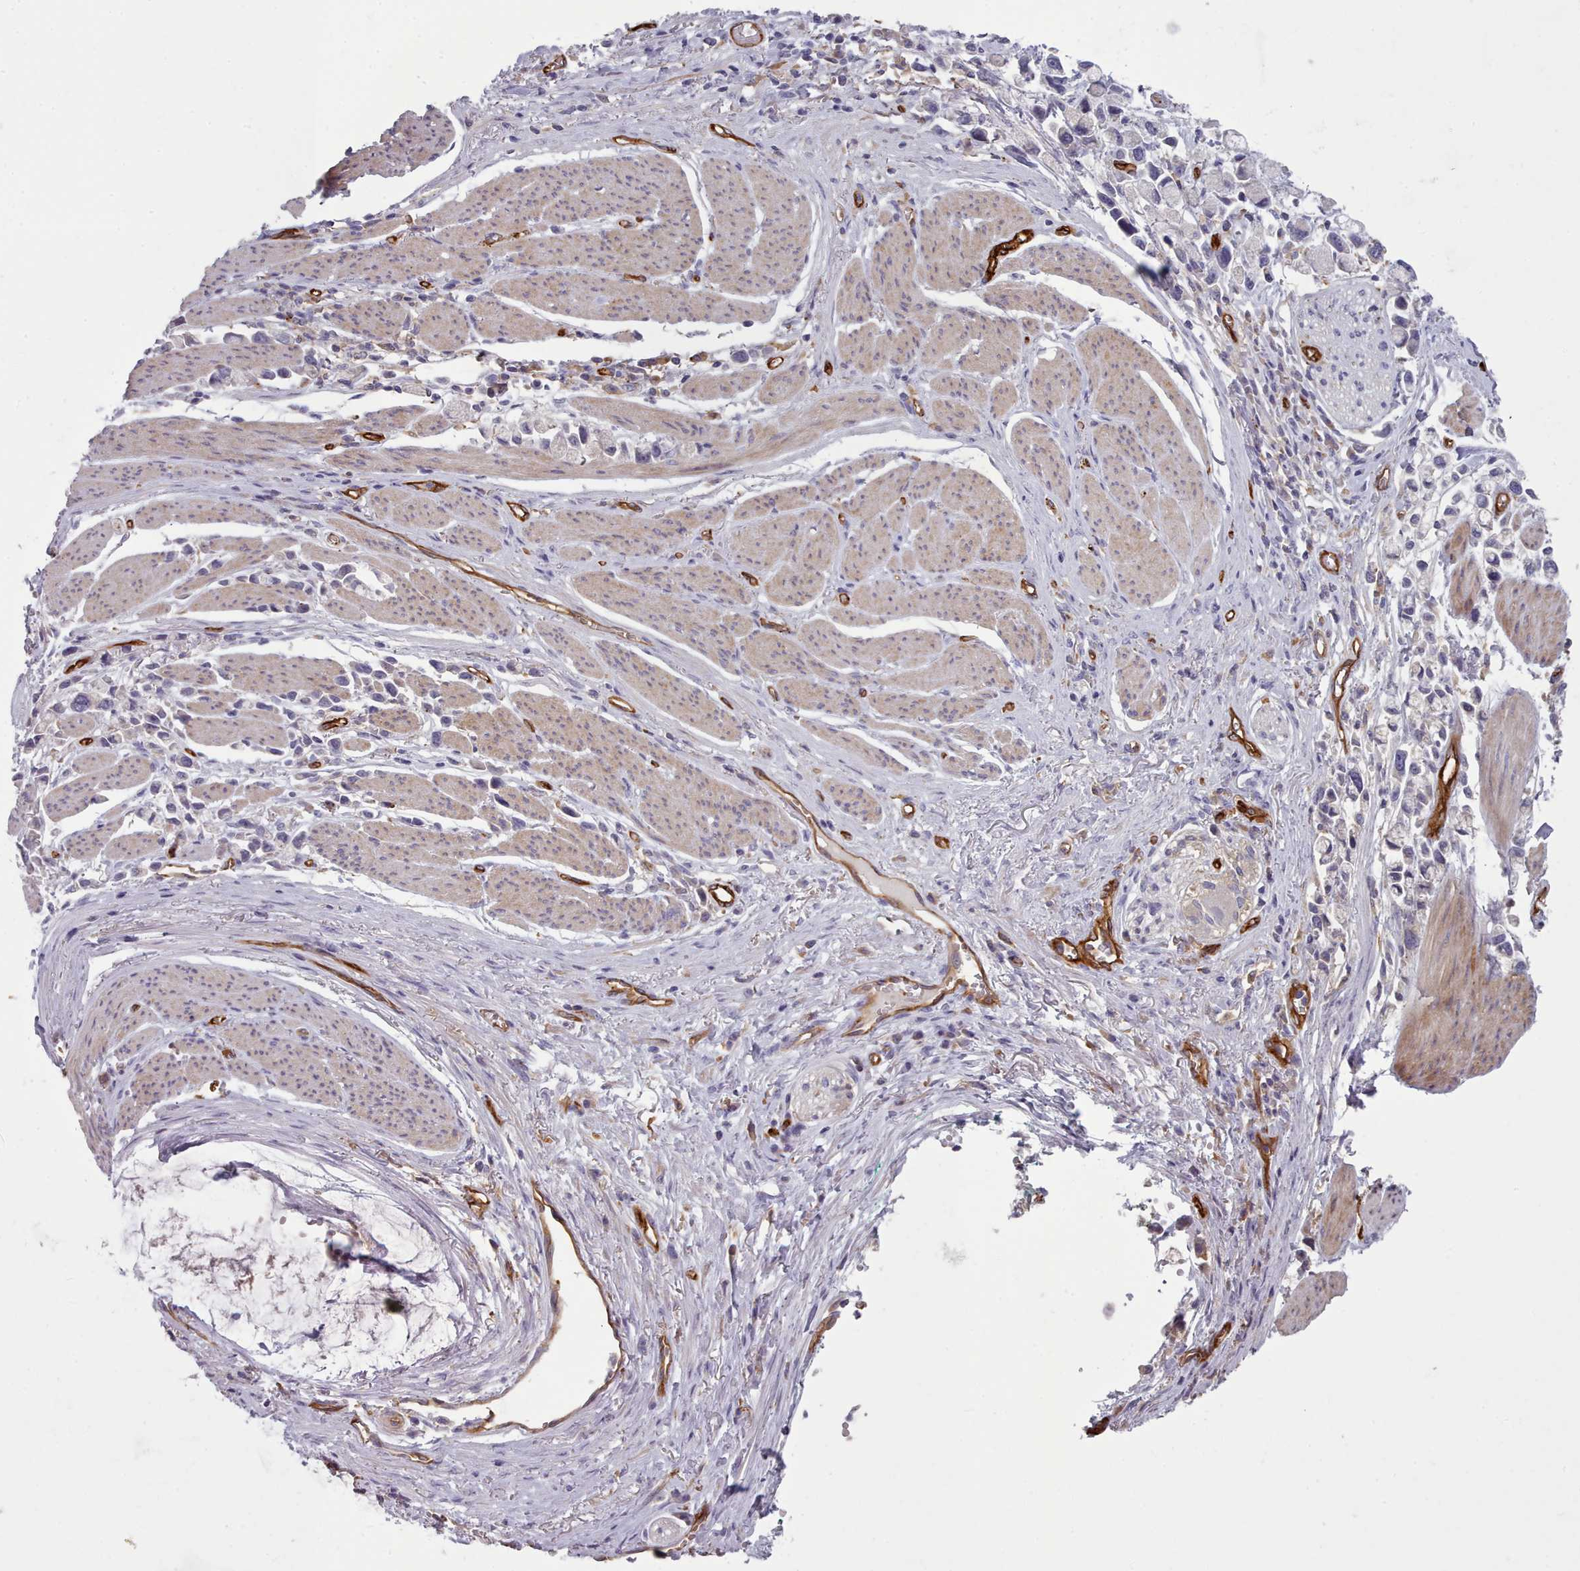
{"staining": {"intensity": "negative", "quantity": "none", "location": "none"}, "tissue": "stomach cancer", "cell_type": "Tumor cells", "image_type": "cancer", "snomed": [{"axis": "morphology", "description": "Adenocarcinoma, NOS"}, {"axis": "topography", "description": "Stomach"}], "caption": "Immunohistochemistry (IHC) micrograph of human stomach cancer (adenocarcinoma) stained for a protein (brown), which exhibits no staining in tumor cells.", "gene": "CD300LF", "patient": {"sex": "female", "age": 81}}